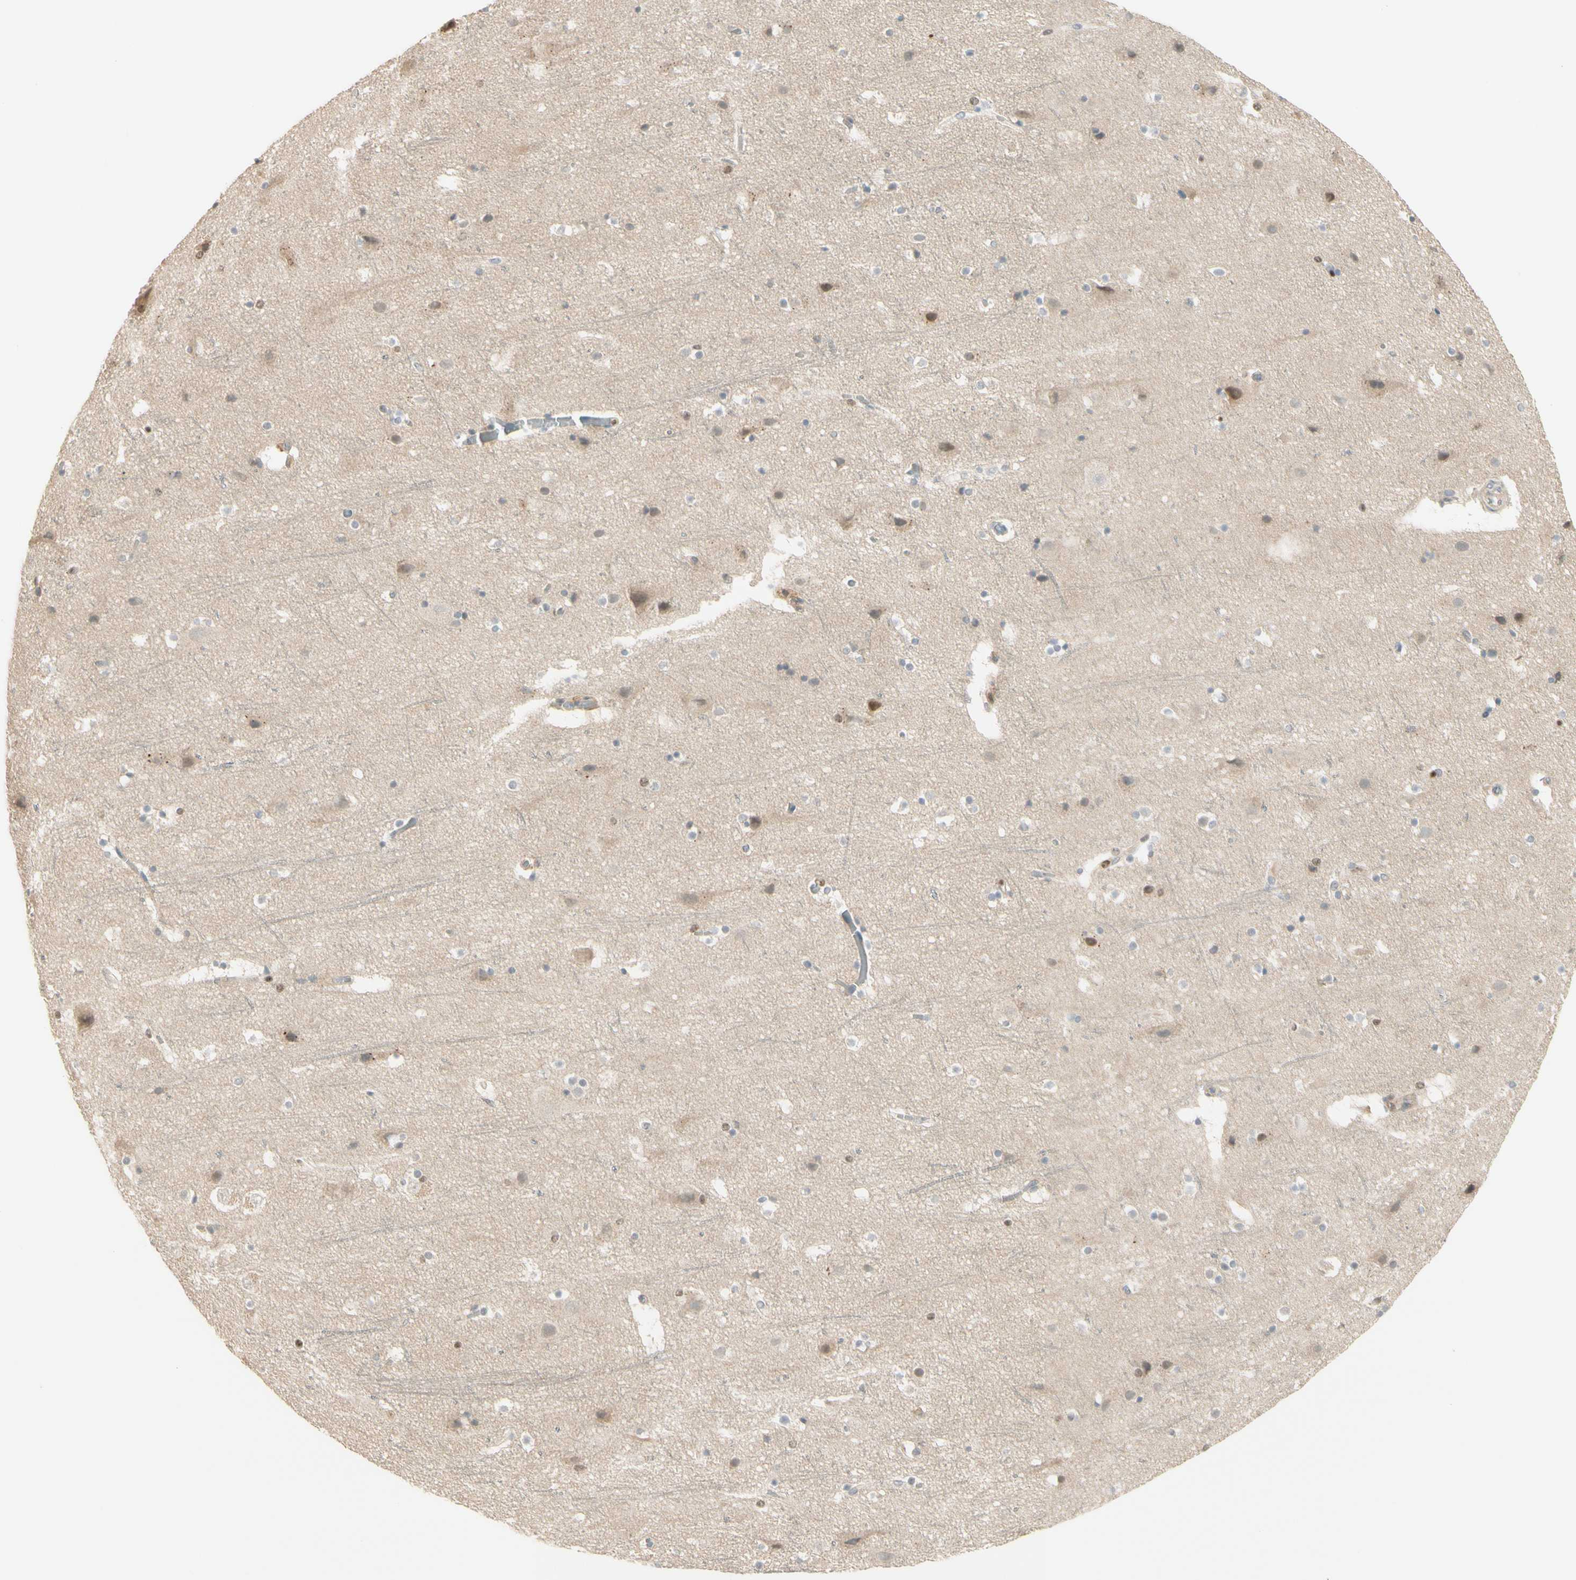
{"staining": {"intensity": "negative", "quantity": "none", "location": "none"}, "tissue": "cerebral cortex", "cell_type": "Endothelial cells", "image_type": "normal", "snomed": [{"axis": "morphology", "description": "Normal tissue, NOS"}, {"axis": "topography", "description": "Cerebral cortex"}], "caption": "An IHC histopathology image of benign cerebral cortex is shown. There is no staining in endothelial cells of cerebral cortex.", "gene": "NFYA", "patient": {"sex": "male", "age": 45}}